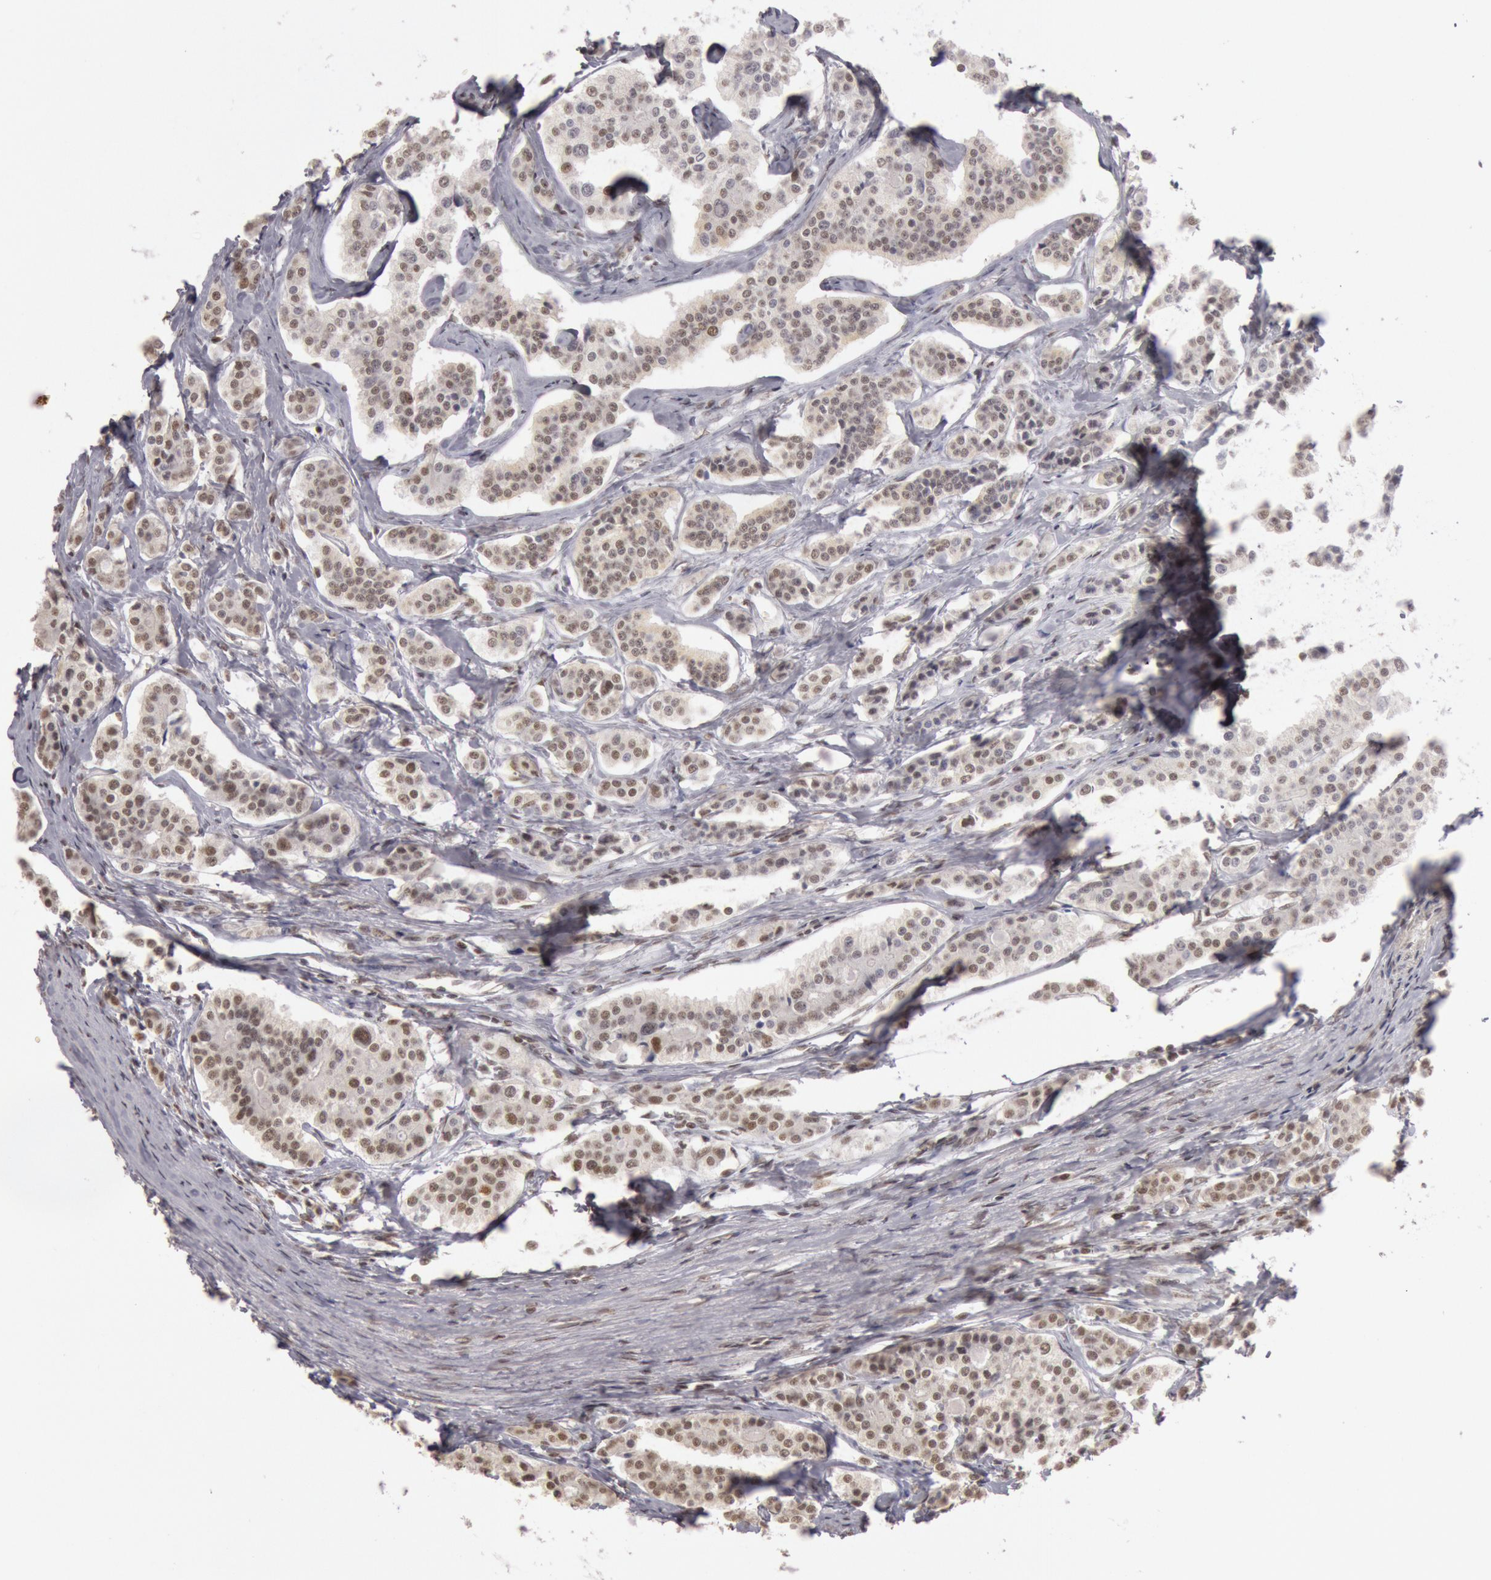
{"staining": {"intensity": "moderate", "quantity": ">75%", "location": "nuclear"}, "tissue": "carcinoid", "cell_type": "Tumor cells", "image_type": "cancer", "snomed": [{"axis": "morphology", "description": "Carcinoid, malignant, NOS"}, {"axis": "topography", "description": "Small intestine"}], "caption": "This is an image of IHC staining of malignant carcinoid, which shows moderate expression in the nuclear of tumor cells.", "gene": "ESS2", "patient": {"sex": "male", "age": 63}}